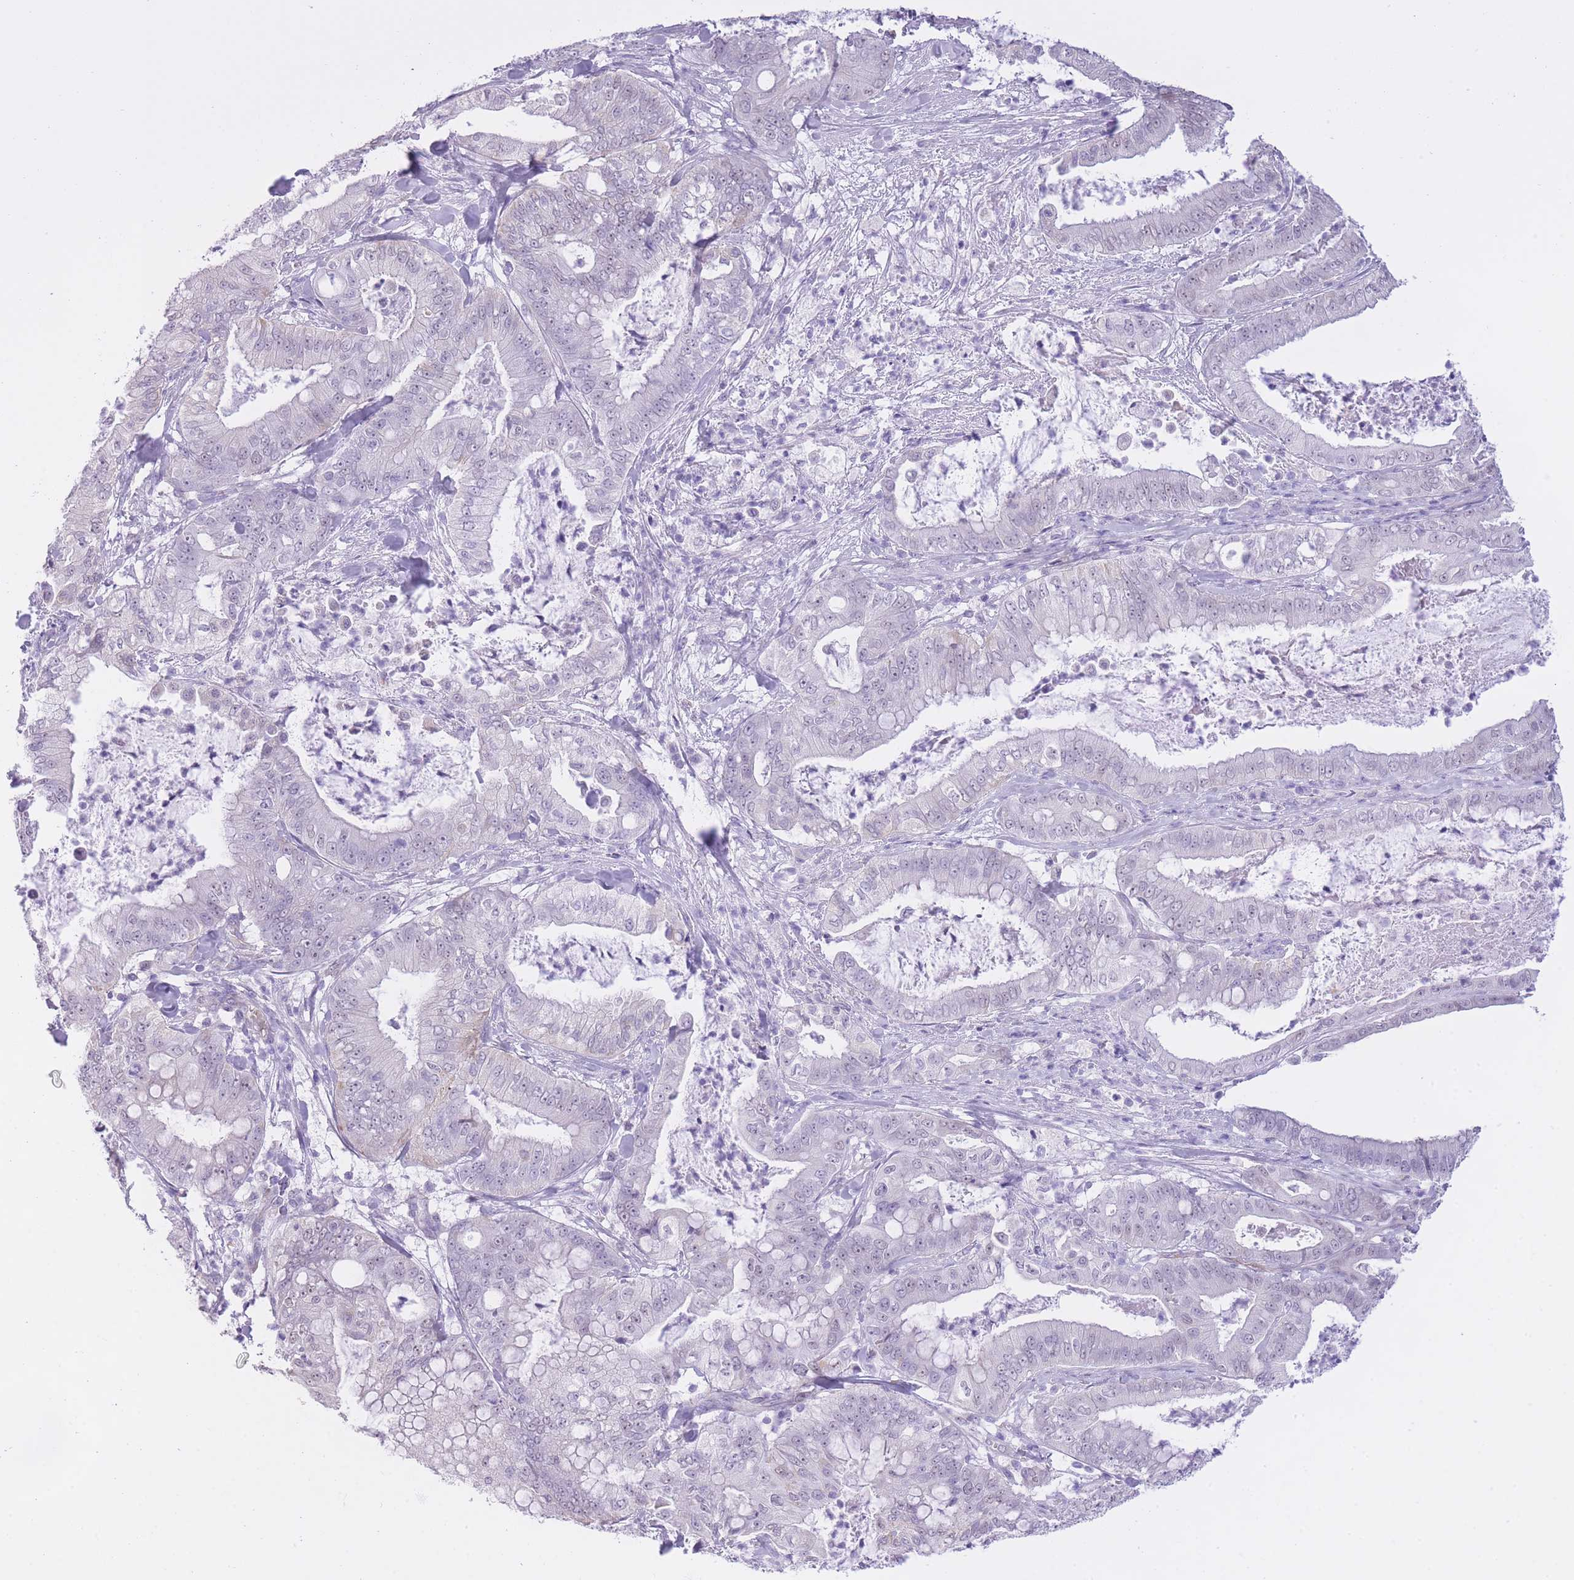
{"staining": {"intensity": "negative", "quantity": "none", "location": "none"}, "tissue": "pancreatic cancer", "cell_type": "Tumor cells", "image_type": "cancer", "snomed": [{"axis": "morphology", "description": "Adenocarcinoma, NOS"}, {"axis": "topography", "description": "Pancreas"}], "caption": "Tumor cells show no significant staining in pancreatic cancer (adenocarcinoma).", "gene": "MEIOSIN", "patient": {"sex": "male", "age": 71}}